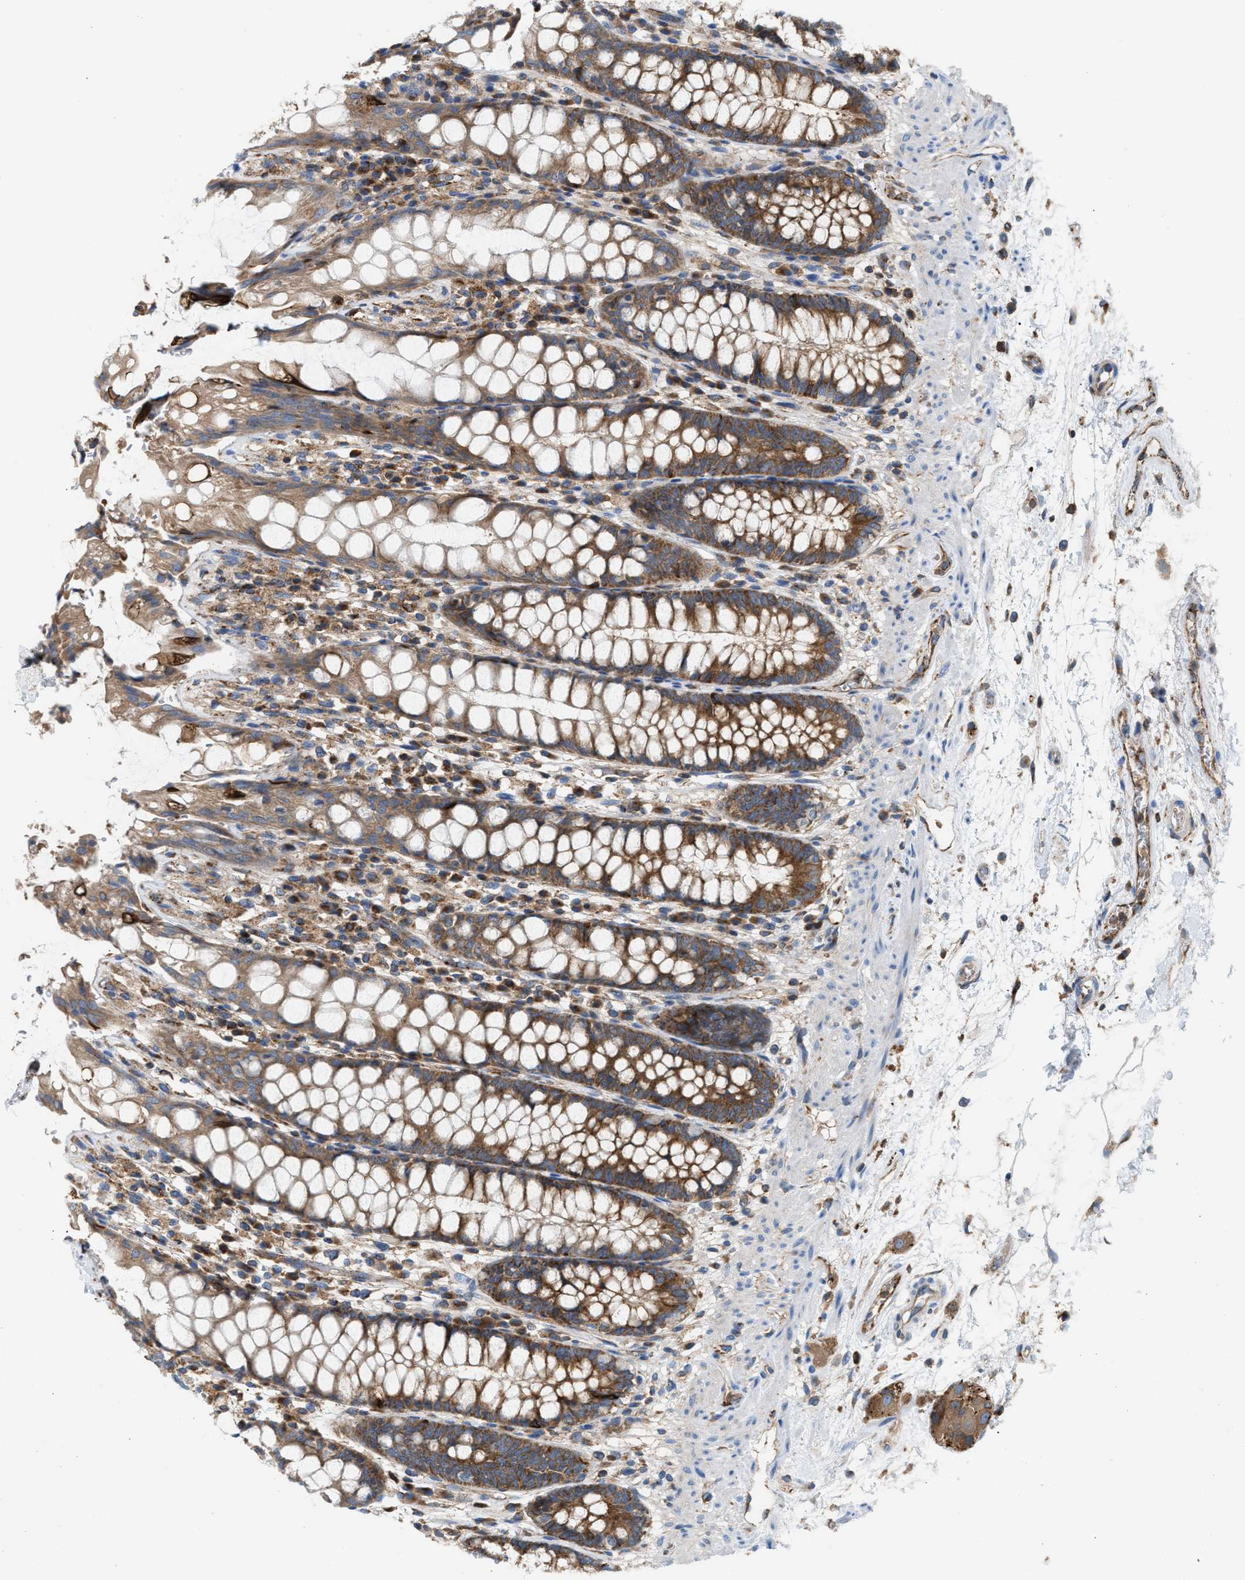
{"staining": {"intensity": "moderate", "quantity": ">75%", "location": "cytoplasmic/membranous"}, "tissue": "rectum", "cell_type": "Glandular cells", "image_type": "normal", "snomed": [{"axis": "morphology", "description": "Normal tissue, NOS"}, {"axis": "topography", "description": "Rectum"}], "caption": "This is an image of IHC staining of unremarkable rectum, which shows moderate positivity in the cytoplasmic/membranous of glandular cells.", "gene": "TBC1D15", "patient": {"sex": "male", "age": 64}}